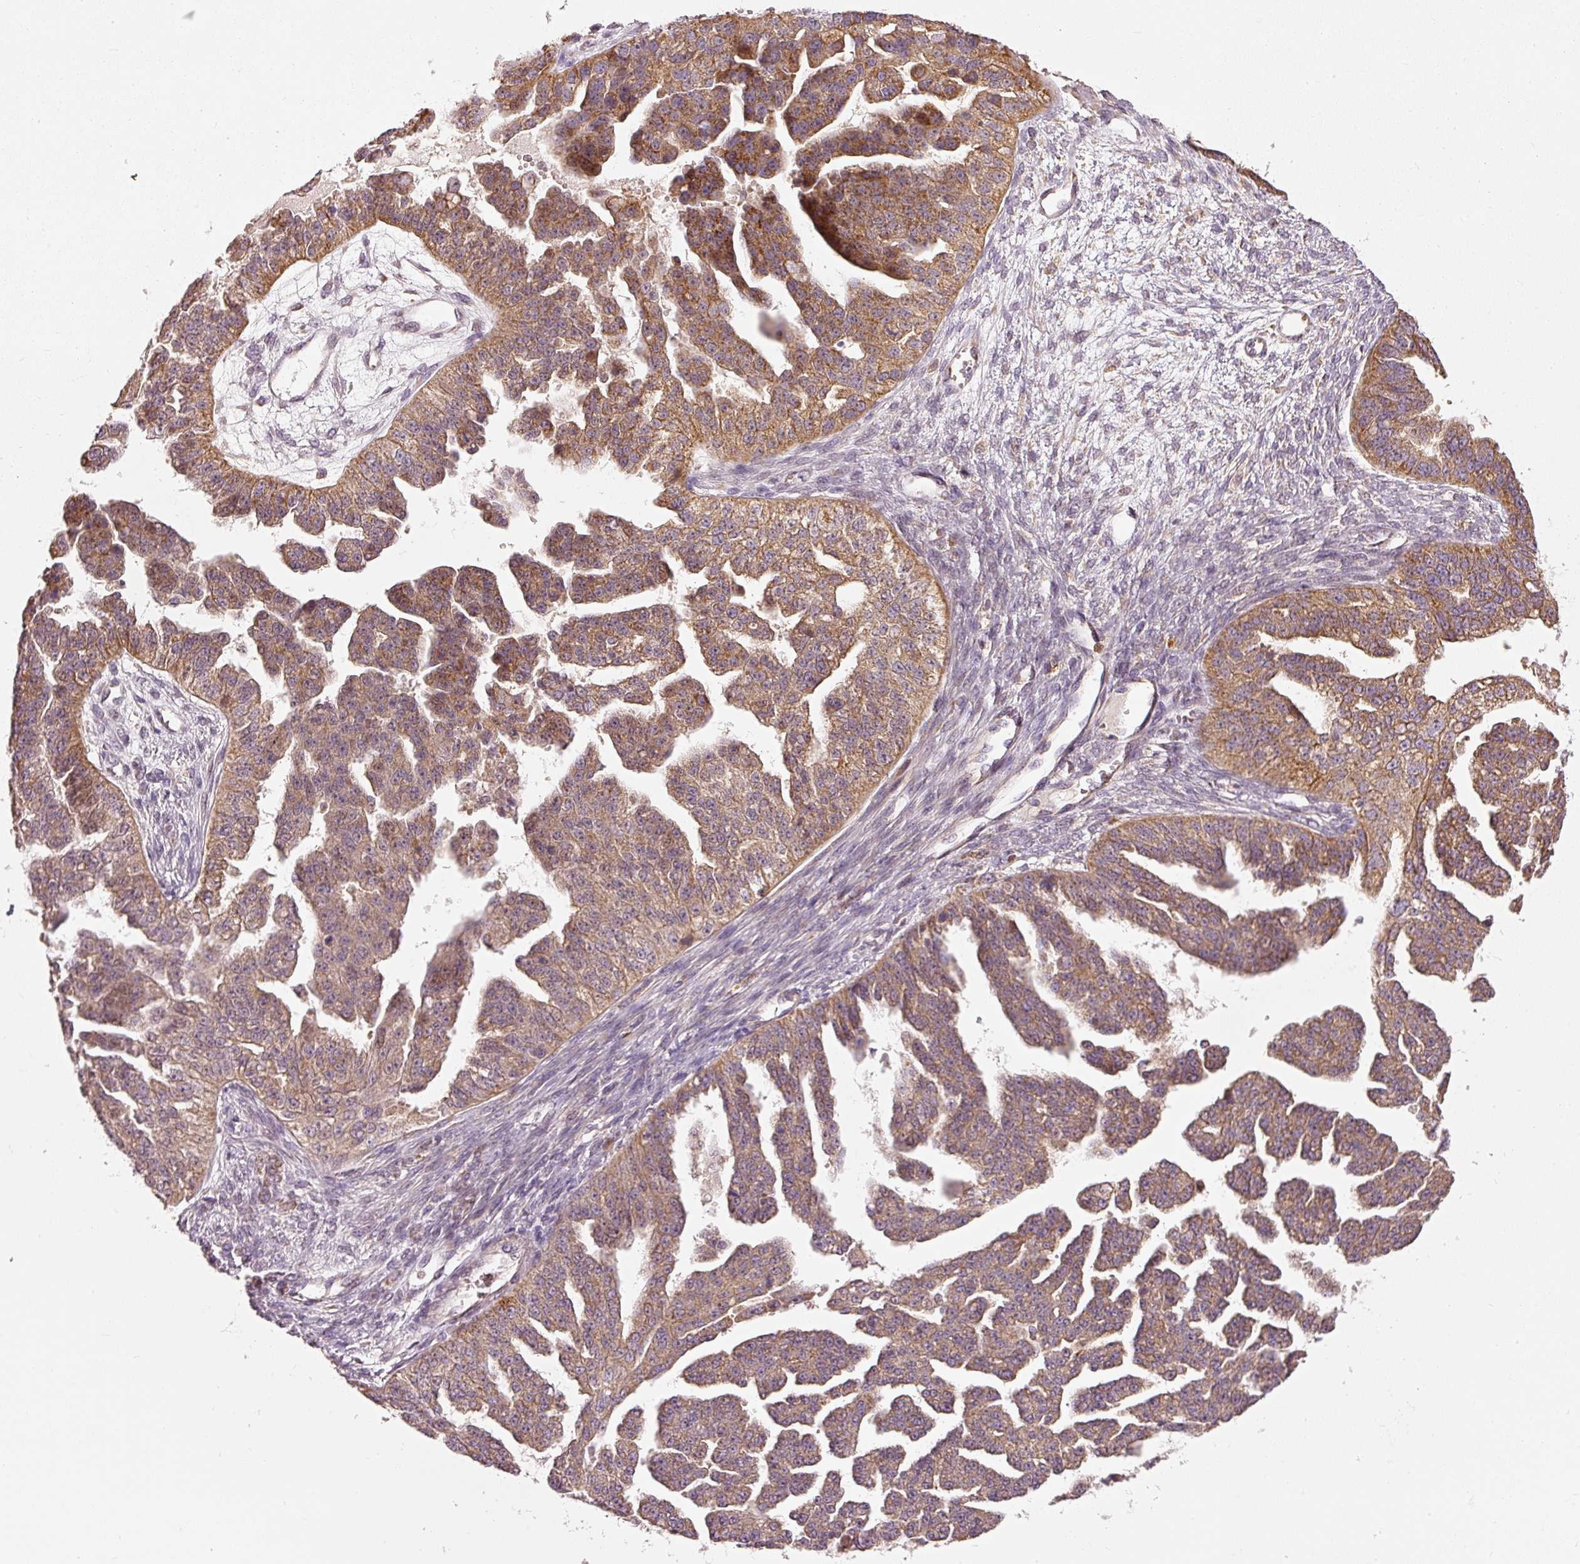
{"staining": {"intensity": "moderate", "quantity": ">75%", "location": "cytoplasmic/membranous"}, "tissue": "ovarian cancer", "cell_type": "Tumor cells", "image_type": "cancer", "snomed": [{"axis": "morphology", "description": "Cystadenocarcinoma, serous, NOS"}, {"axis": "topography", "description": "Ovary"}], "caption": "IHC (DAB (3,3'-diaminobenzidine)) staining of human ovarian cancer reveals moderate cytoplasmic/membranous protein expression in about >75% of tumor cells.", "gene": "MTHFD1L", "patient": {"sex": "female", "age": 58}}